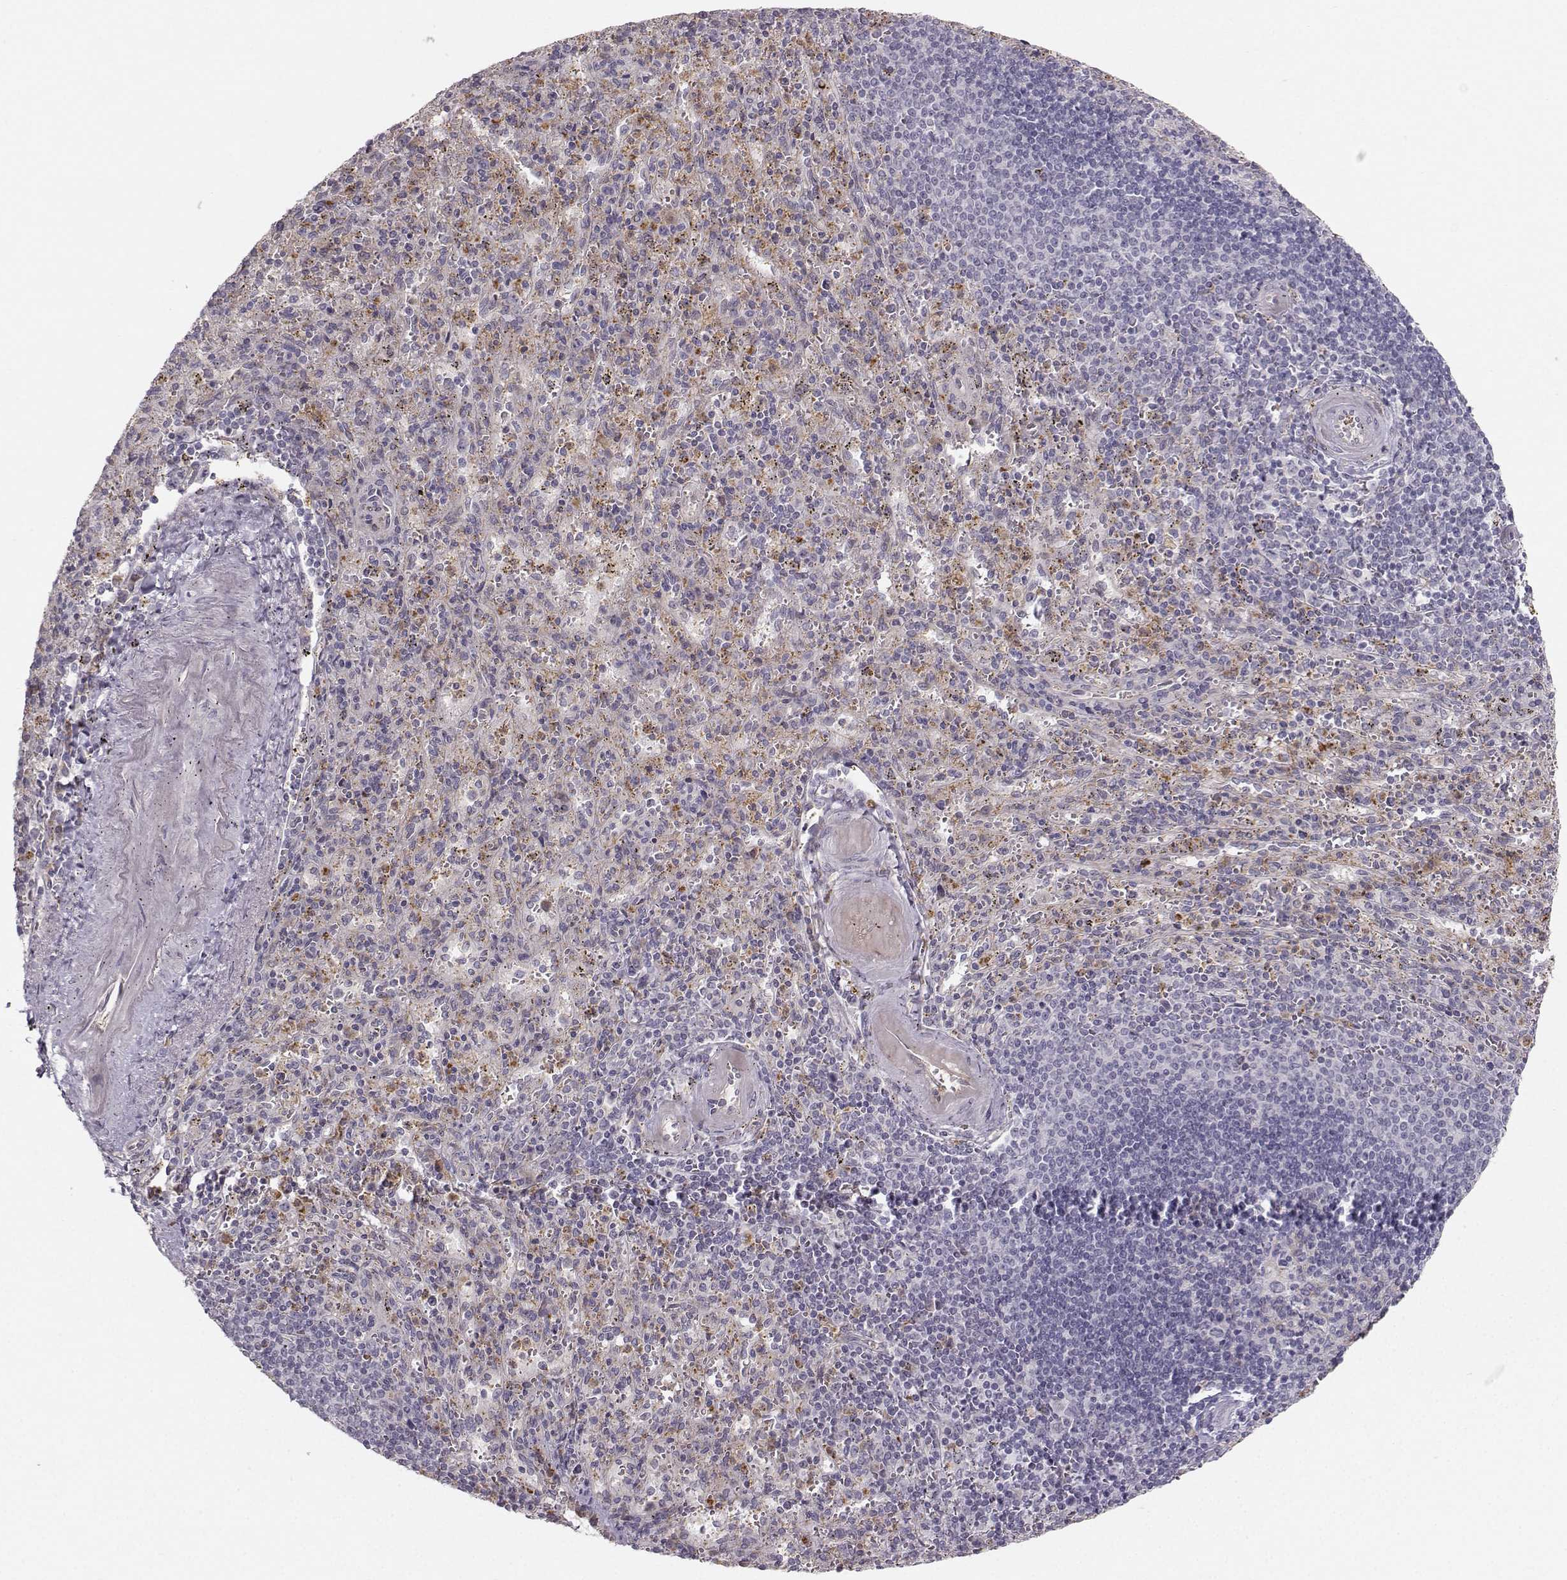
{"staining": {"intensity": "weak", "quantity": "25%-75%", "location": "cytoplasmic/membranous"}, "tissue": "spleen", "cell_type": "Cells in red pulp", "image_type": "normal", "snomed": [{"axis": "morphology", "description": "Normal tissue, NOS"}, {"axis": "topography", "description": "Spleen"}], "caption": "An image showing weak cytoplasmic/membranous positivity in approximately 25%-75% of cells in red pulp in normal spleen, as visualized by brown immunohistochemical staining.", "gene": "OPRD1", "patient": {"sex": "male", "age": 57}}